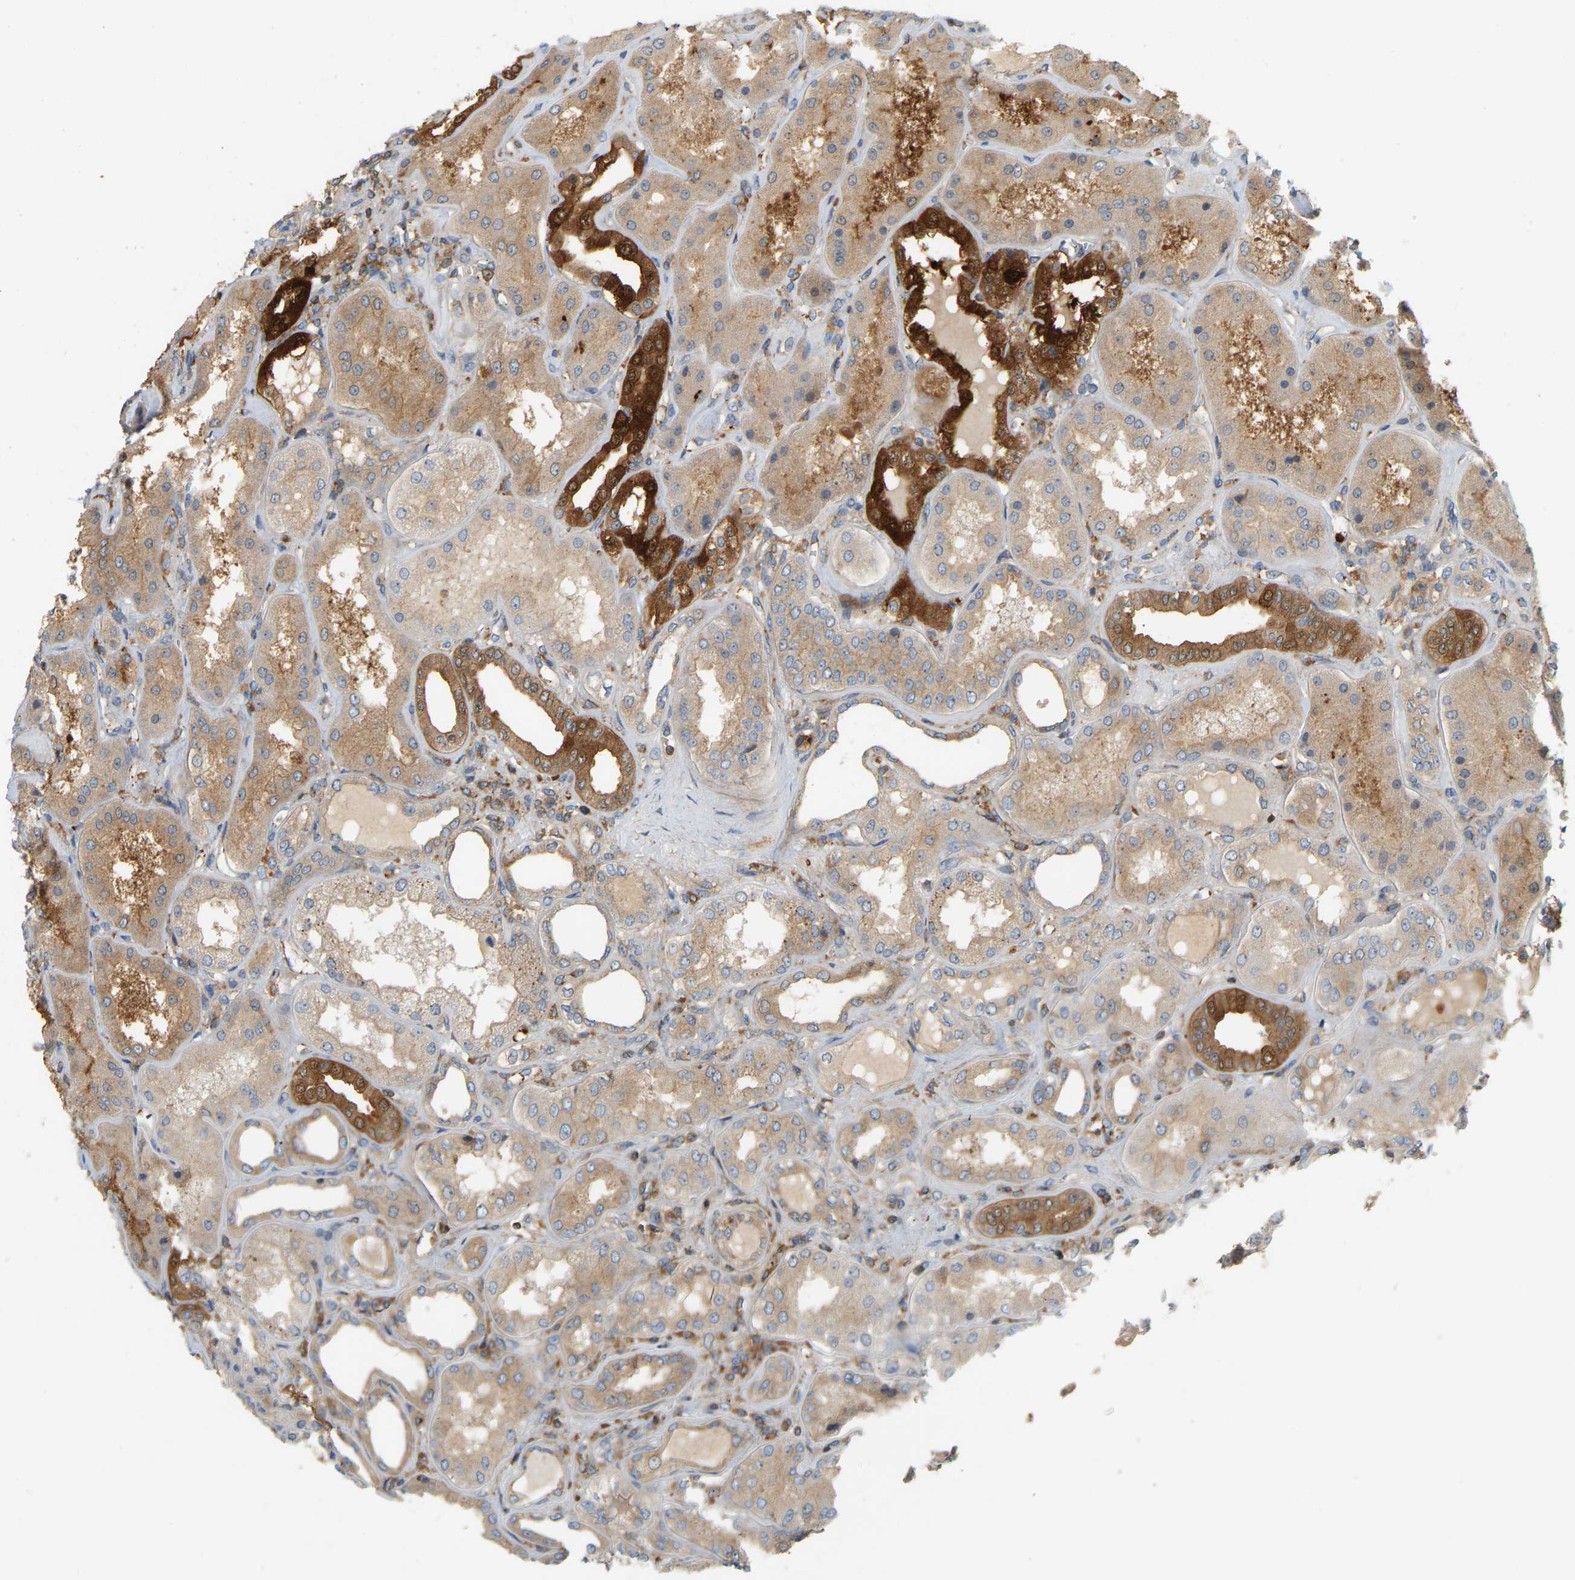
{"staining": {"intensity": "negative", "quantity": "none", "location": "none"}, "tissue": "kidney", "cell_type": "Cells in glomeruli", "image_type": "normal", "snomed": [{"axis": "morphology", "description": "Normal tissue, NOS"}, {"axis": "topography", "description": "Kidney"}], "caption": "There is no significant positivity in cells in glomeruli of kidney.", "gene": "AKAP13", "patient": {"sex": "female", "age": 56}}